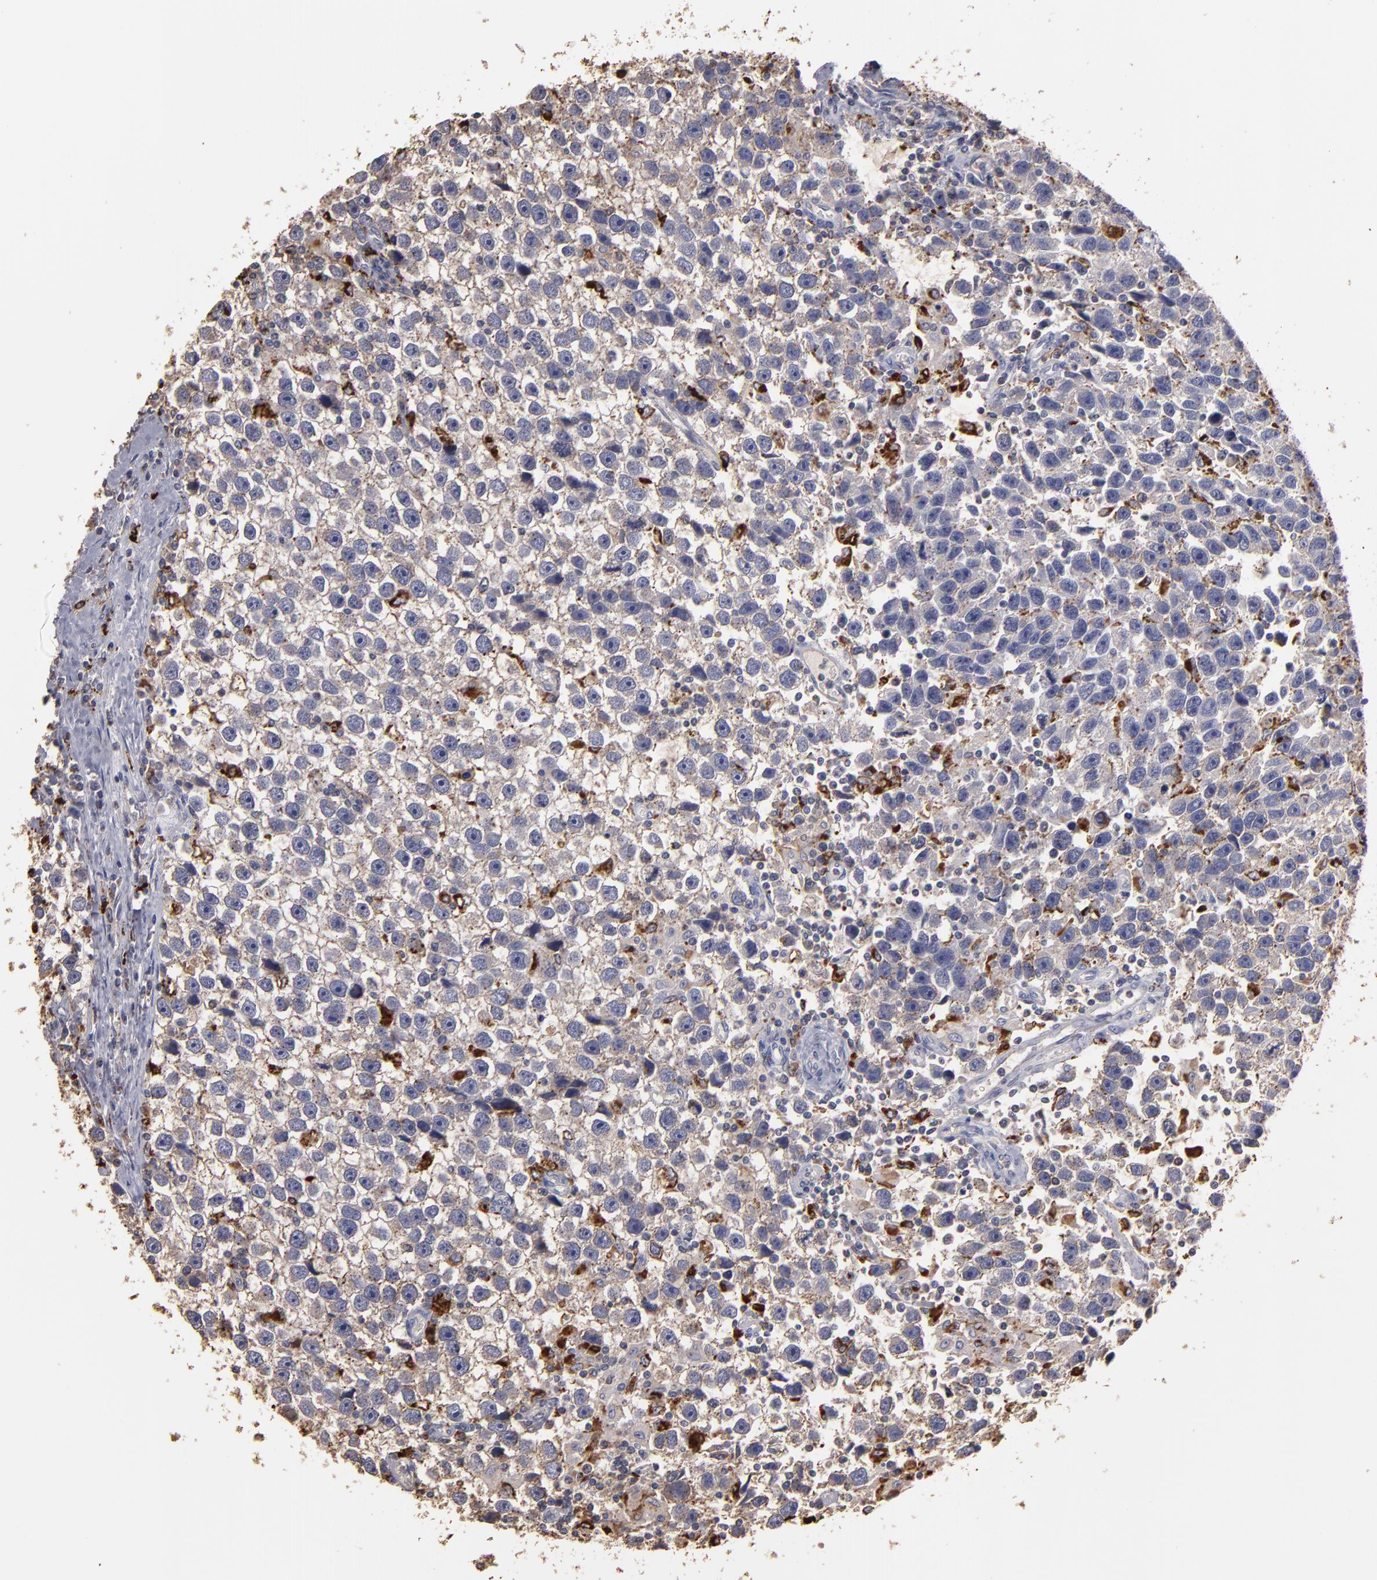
{"staining": {"intensity": "weak", "quantity": ">75%", "location": "cytoplasmic/membranous"}, "tissue": "testis cancer", "cell_type": "Tumor cells", "image_type": "cancer", "snomed": [{"axis": "morphology", "description": "Seminoma, NOS"}, {"axis": "topography", "description": "Testis"}], "caption": "Approximately >75% of tumor cells in human testis cancer exhibit weak cytoplasmic/membranous protein staining as visualized by brown immunohistochemical staining.", "gene": "TRAF1", "patient": {"sex": "male", "age": 43}}